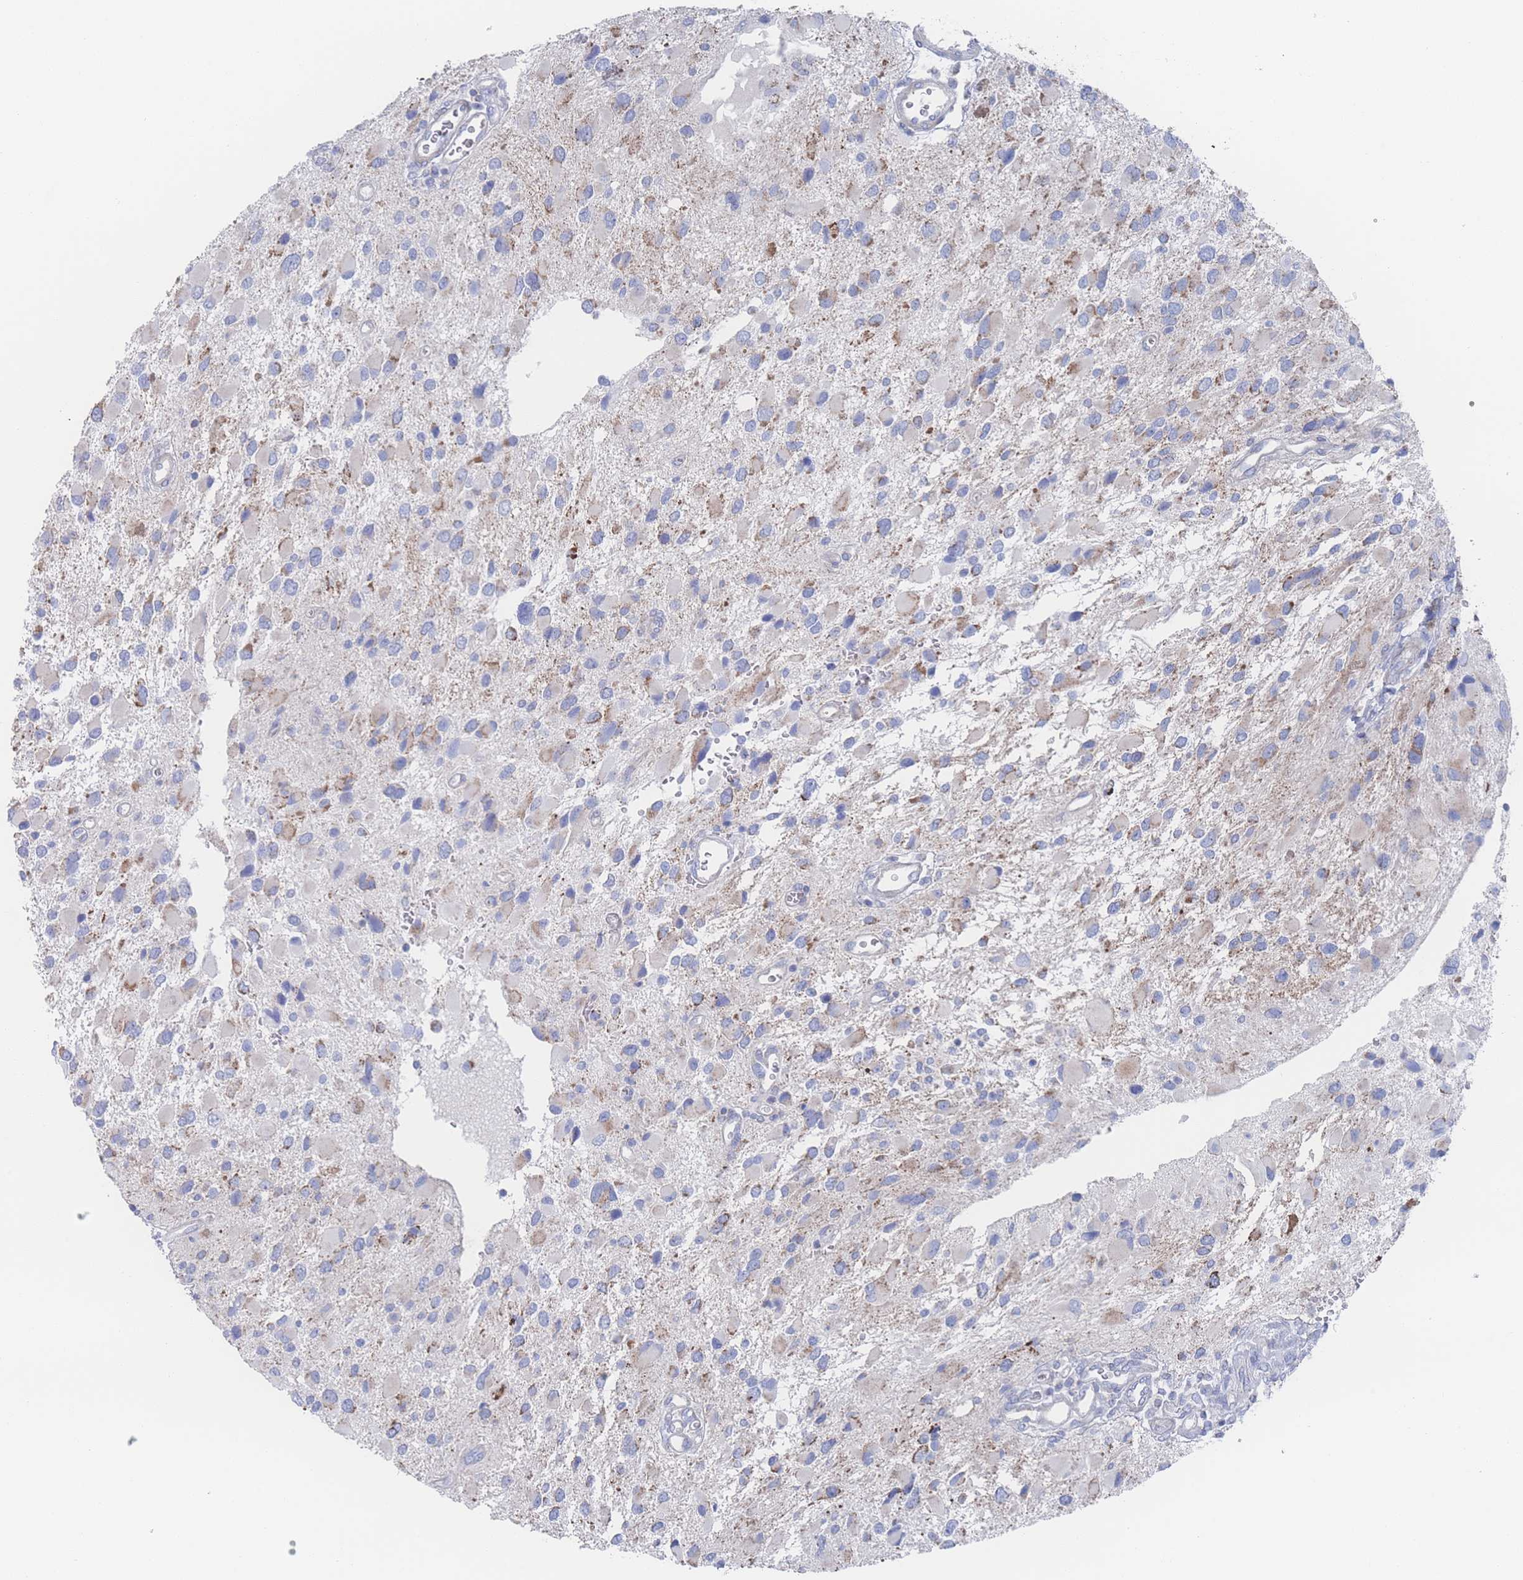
{"staining": {"intensity": "weak", "quantity": "<25%", "location": "cytoplasmic/membranous"}, "tissue": "glioma", "cell_type": "Tumor cells", "image_type": "cancer", "snomed": [{"axis": "morphology", "description": "Glioma, malignant, High grade"}, {"axis": "topography", "description": "Brain"}], "caption": "Glioma was stained to show a protein in brown. There is no significant positivity in tumor cells. The staining is performed using DAB brown chromogen with nuclei counter-stained in using hematoxylin.", "gene": "SNPH", "patient": {"sex": "male", "age": 53}}